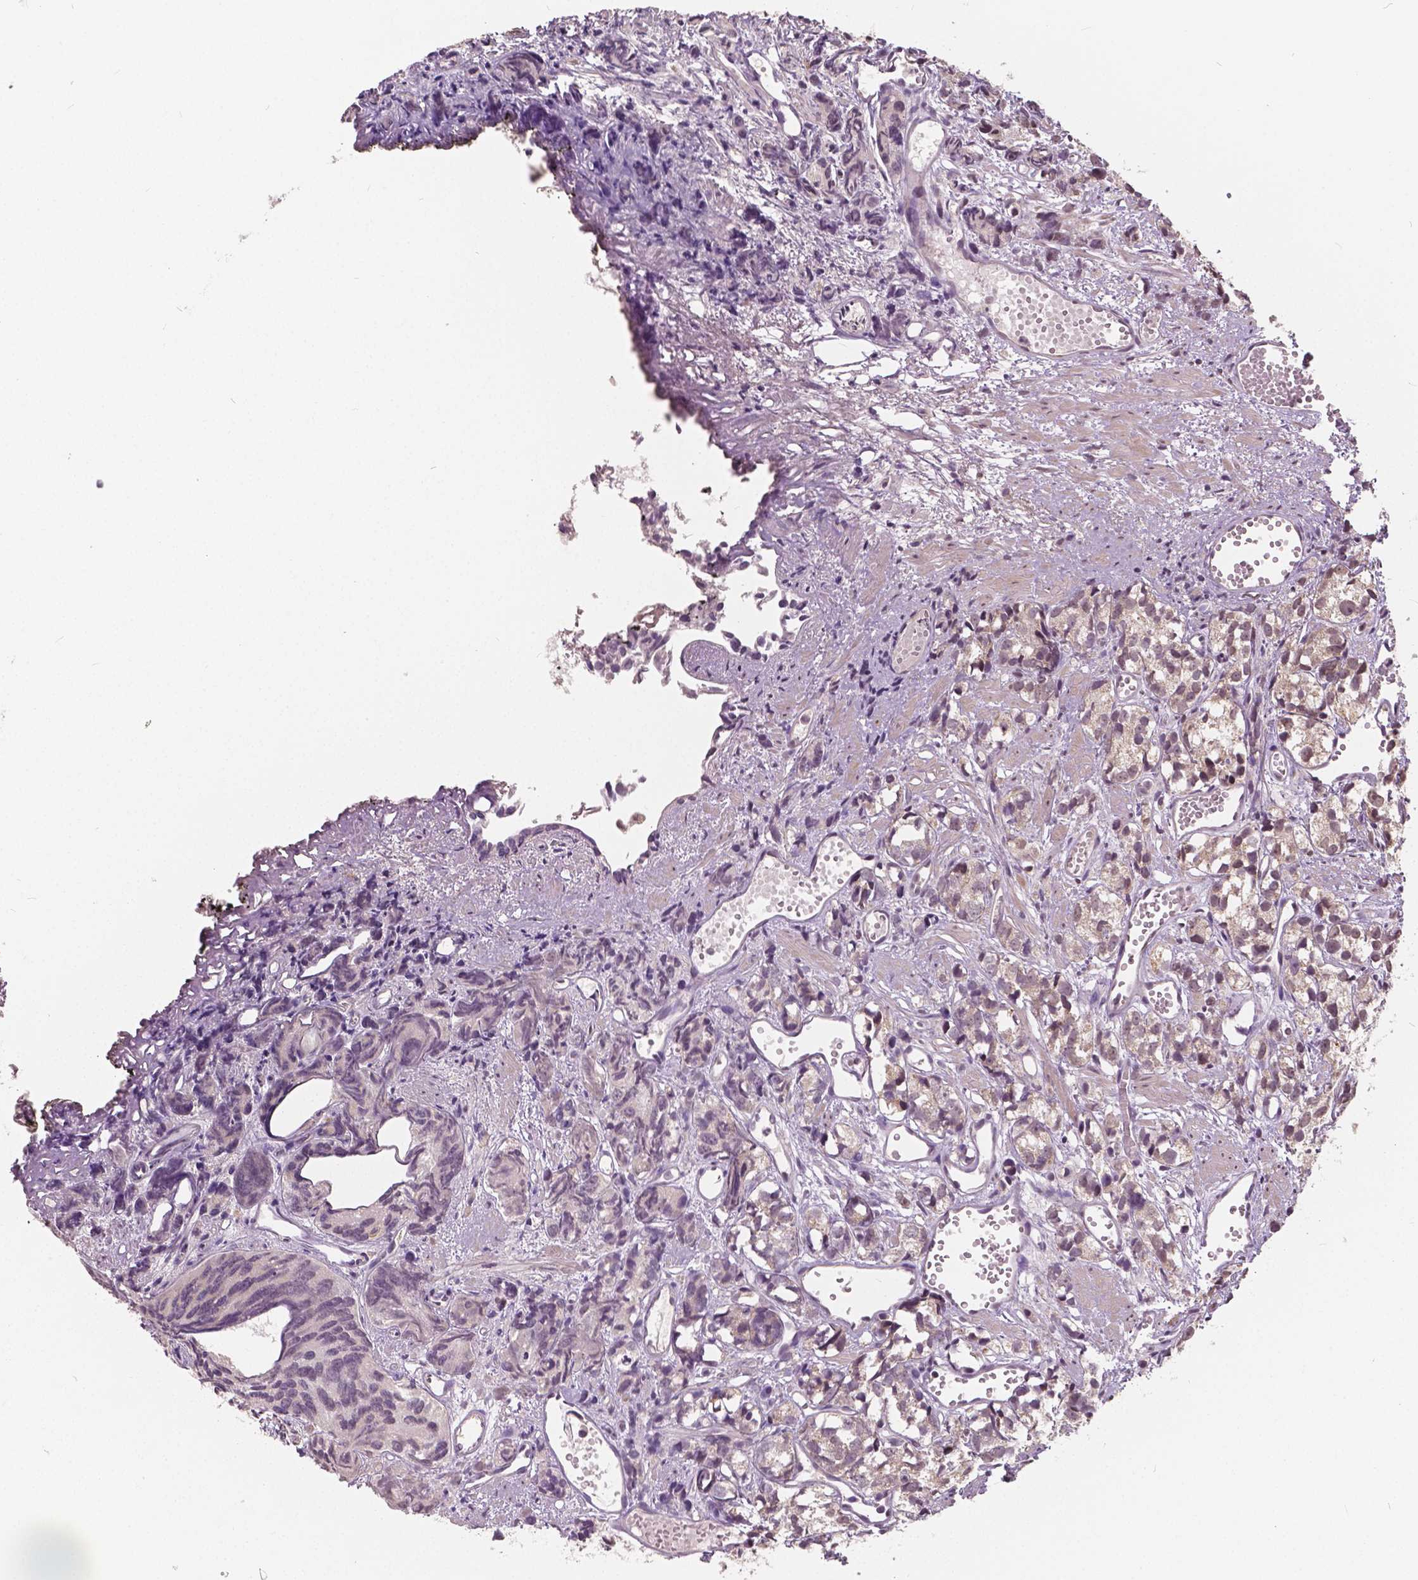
{"staining": {"intensity": "moderate", "quantity": "<25%", "location": "nuclear"}, "tissue": "prostate cancer", "cell_type": "Tumor cells", "image_type": "cancer", "snomed": [{"axis": "morphology", "description": "Adenocarcinoma, High grade"}, {"axis": "topography", "description": "Prostate"}], "caption": "A low amount of moderate nuclear staining is appreciated in approximately <25% of tumor cells in prostate cancer (adenocarcinoma (high-grade)) tissue.", "gene": "HMBOX1", "patient": {"sex": "male", "age": 77}}